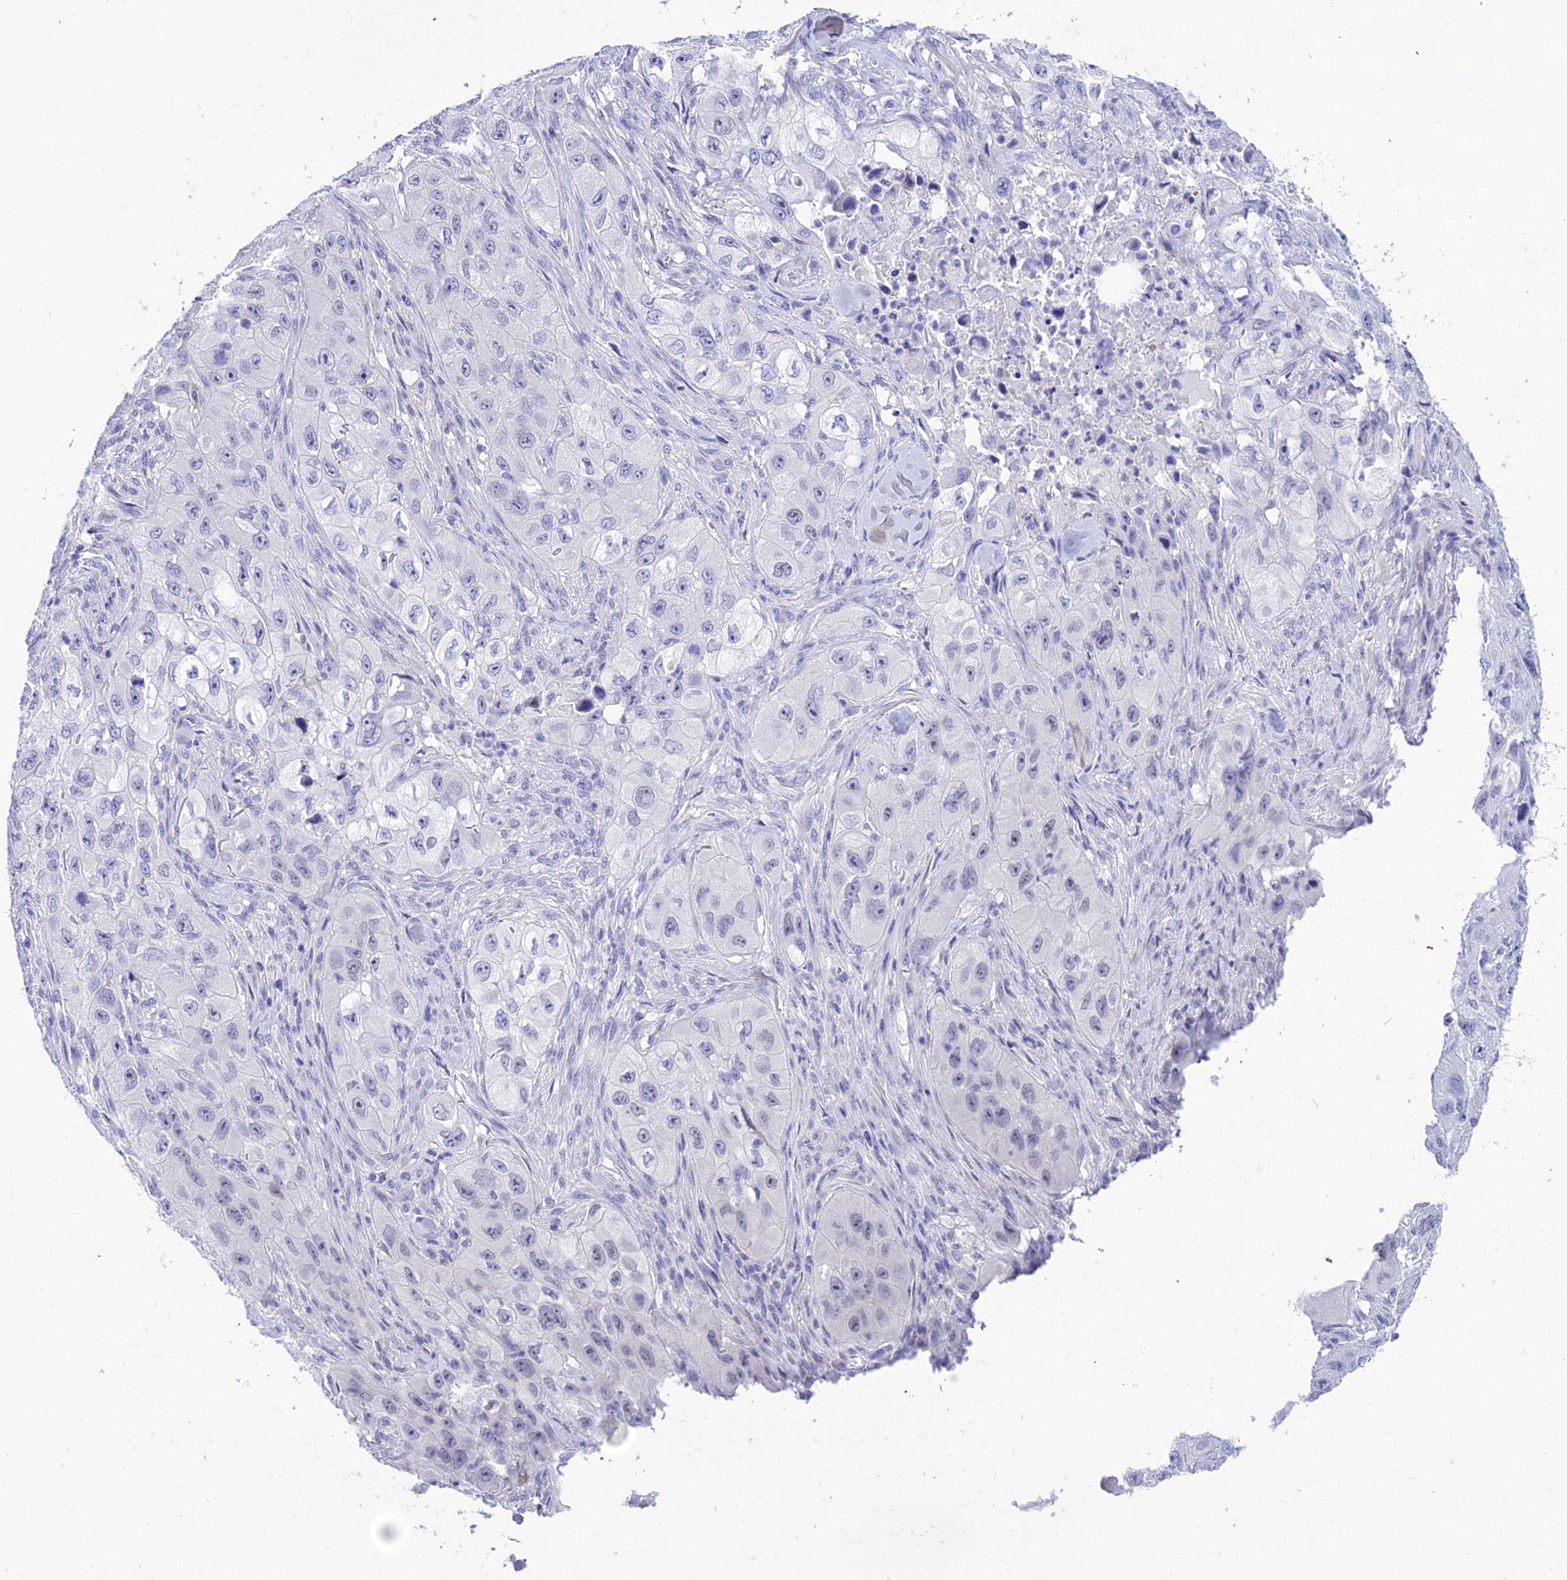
{"staining": {"intensity": "negative", "quantity": "none", "location": "none"}, "tissue": "skin cancer", "cell_type": "Tumor cells", "image_type": "cancer", "snomed": [{"axis": "morphology", "description": "Squamous cell carcinoma, NOS"}, {"axis": "topography", "description": "Skin"}, {"axis": "topography", "description": "Subcutis"}], "caption": "This micrograph is of skin squamous cell carcinoma stained with immunohistochemistry (IHC) to label a protein in brown with the nuclei are counter-stained blue. There is no staining in tumor cells.", "gene": "DEFB107A", "patient": {"sex": "male", "age": 73}}